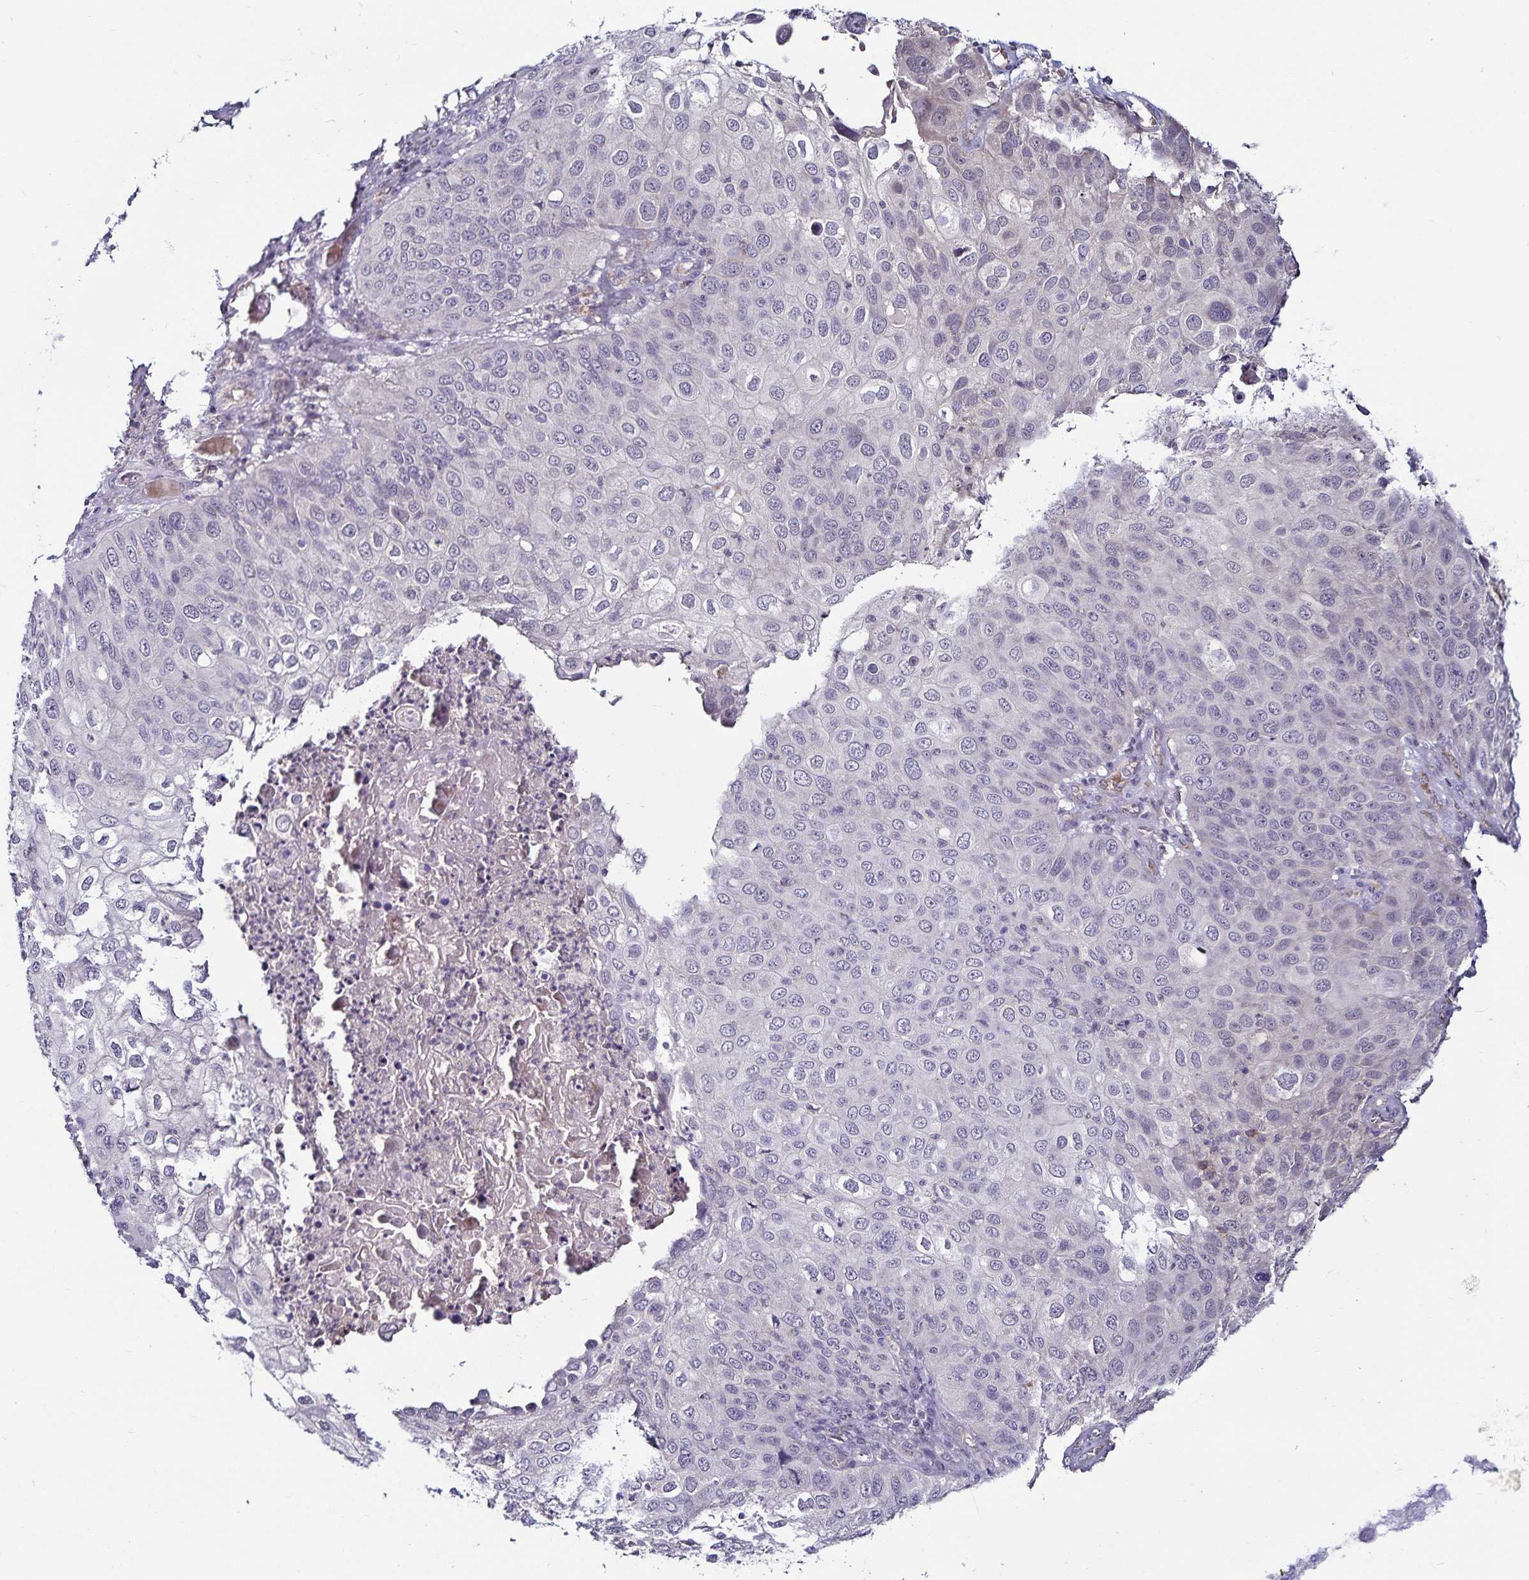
{"staining": {"intensity": "negative", "quantity": "none", "location": "none"}, "tissue": "skin cancer", "cell_type": "Tumor cells", "image_type": "cancer", "snomed": [{"axis": "morphology", "description": "Squamous cell carcinoma, NOS"}, {"axis": "topography", "description": "Skin"}], "caption": "DAB (3,3'-diaminobenzidine) immunohistochemical staining of skin cancer exhibits no significant staining in tumor cells. Brightfield microscopy of immunohistochemistry (IHC) stained with DAB (brown) and hematoxylin (blue), captured at high magnification.", "gene": "ACSL5", "patient": {"sex": "male", "age": 87}}